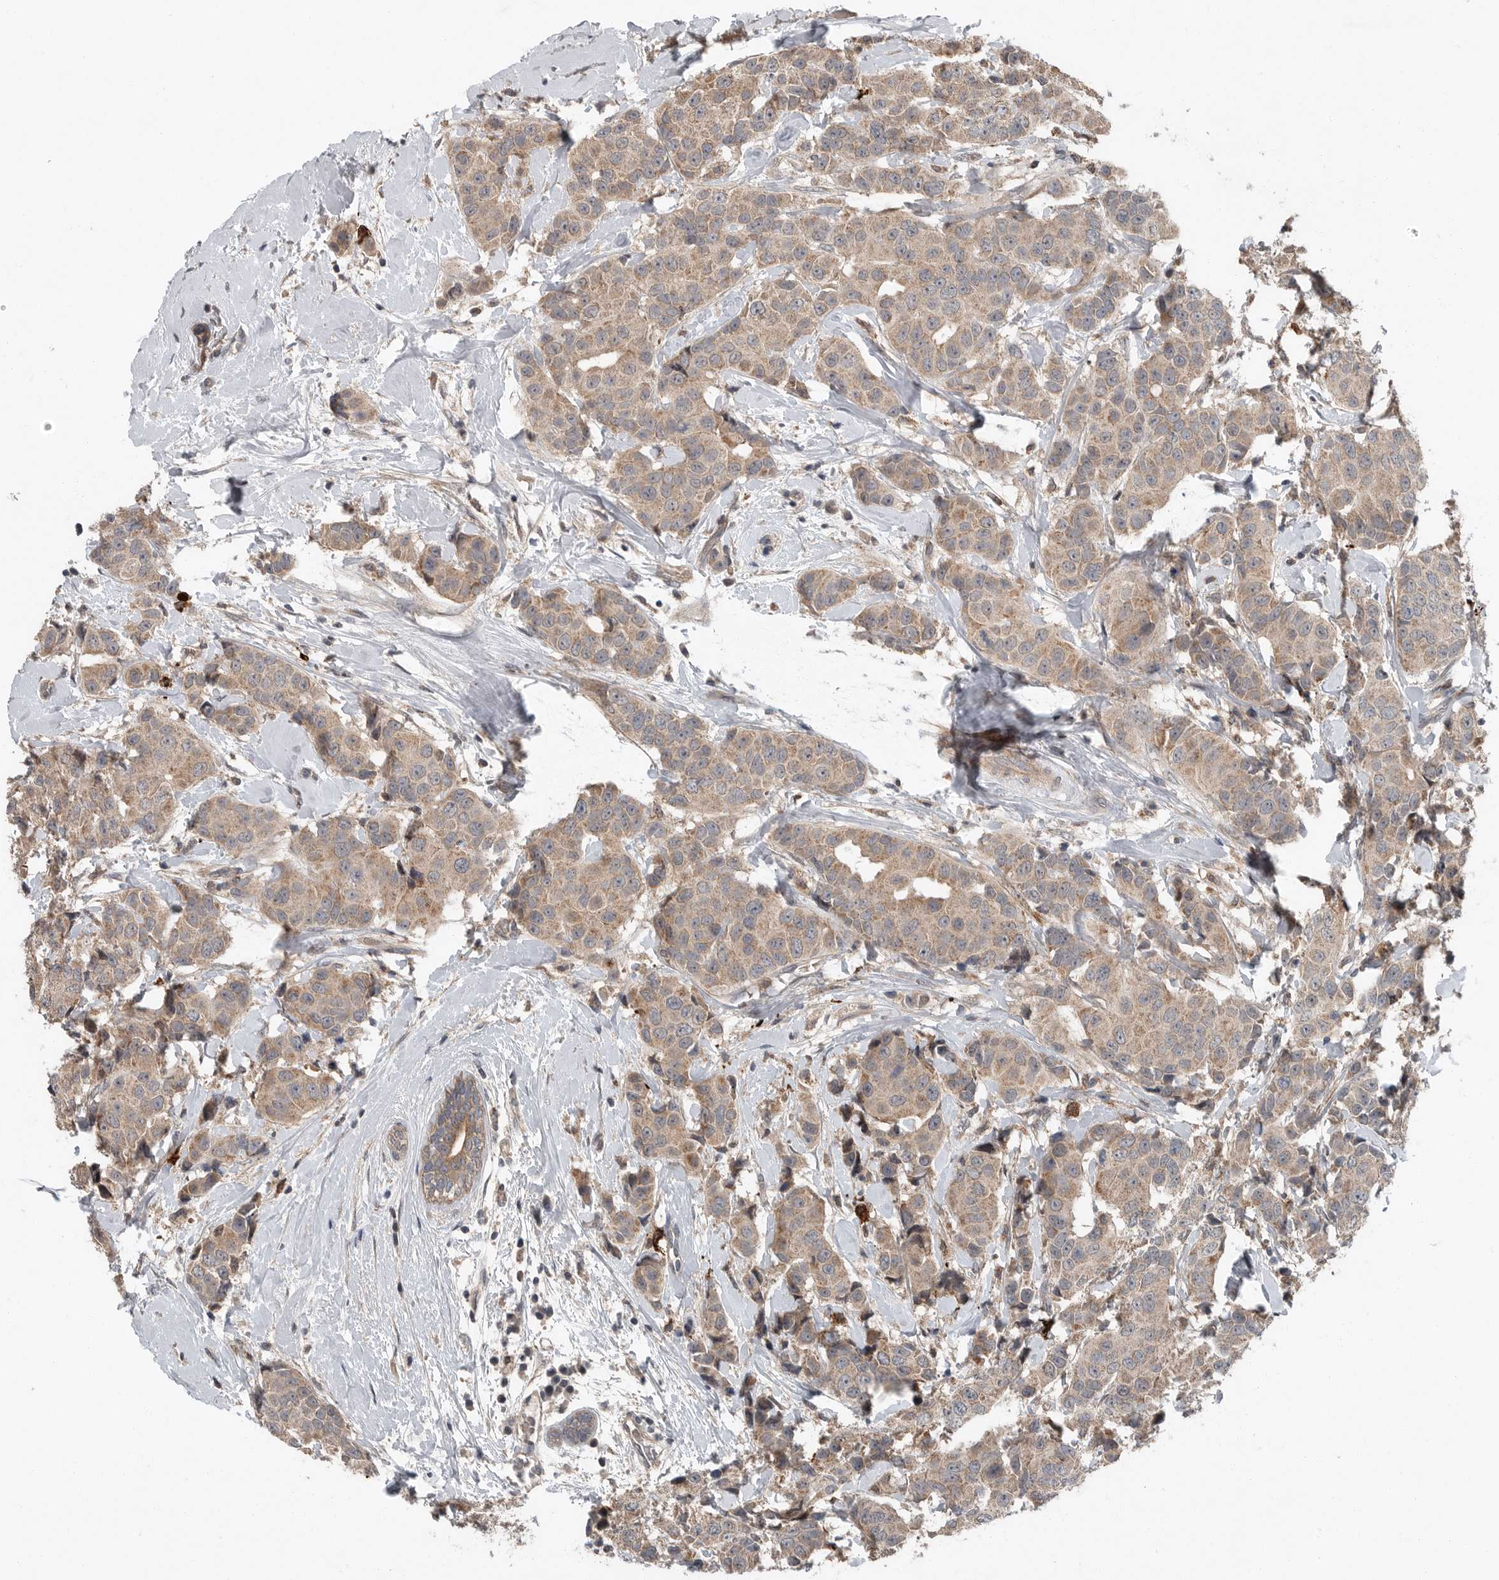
{"staining": {"intensity": "weak", "quantity": ">75%", "location": "cytoplasmic/membranous"}, "tissue": "breast cancer", "cell_type": "Tumor cells", "image_type": "cancer", "snomed": [{"axis": "morphology", "description": "Normal tissue, NOS"}, {"axis": "morphology", "description": "Duct carcinoma"}, {"axis": "topography", "description": "Breast"}], "caption": "Protein staining of invasive ductal carcinoma (breast) tissue demonstrates weak cytoplasmic/membranous staining in approximately >75% of tumor cells.", "gene": "SCP2", "patient": {"sex": "female", "age": 39}}